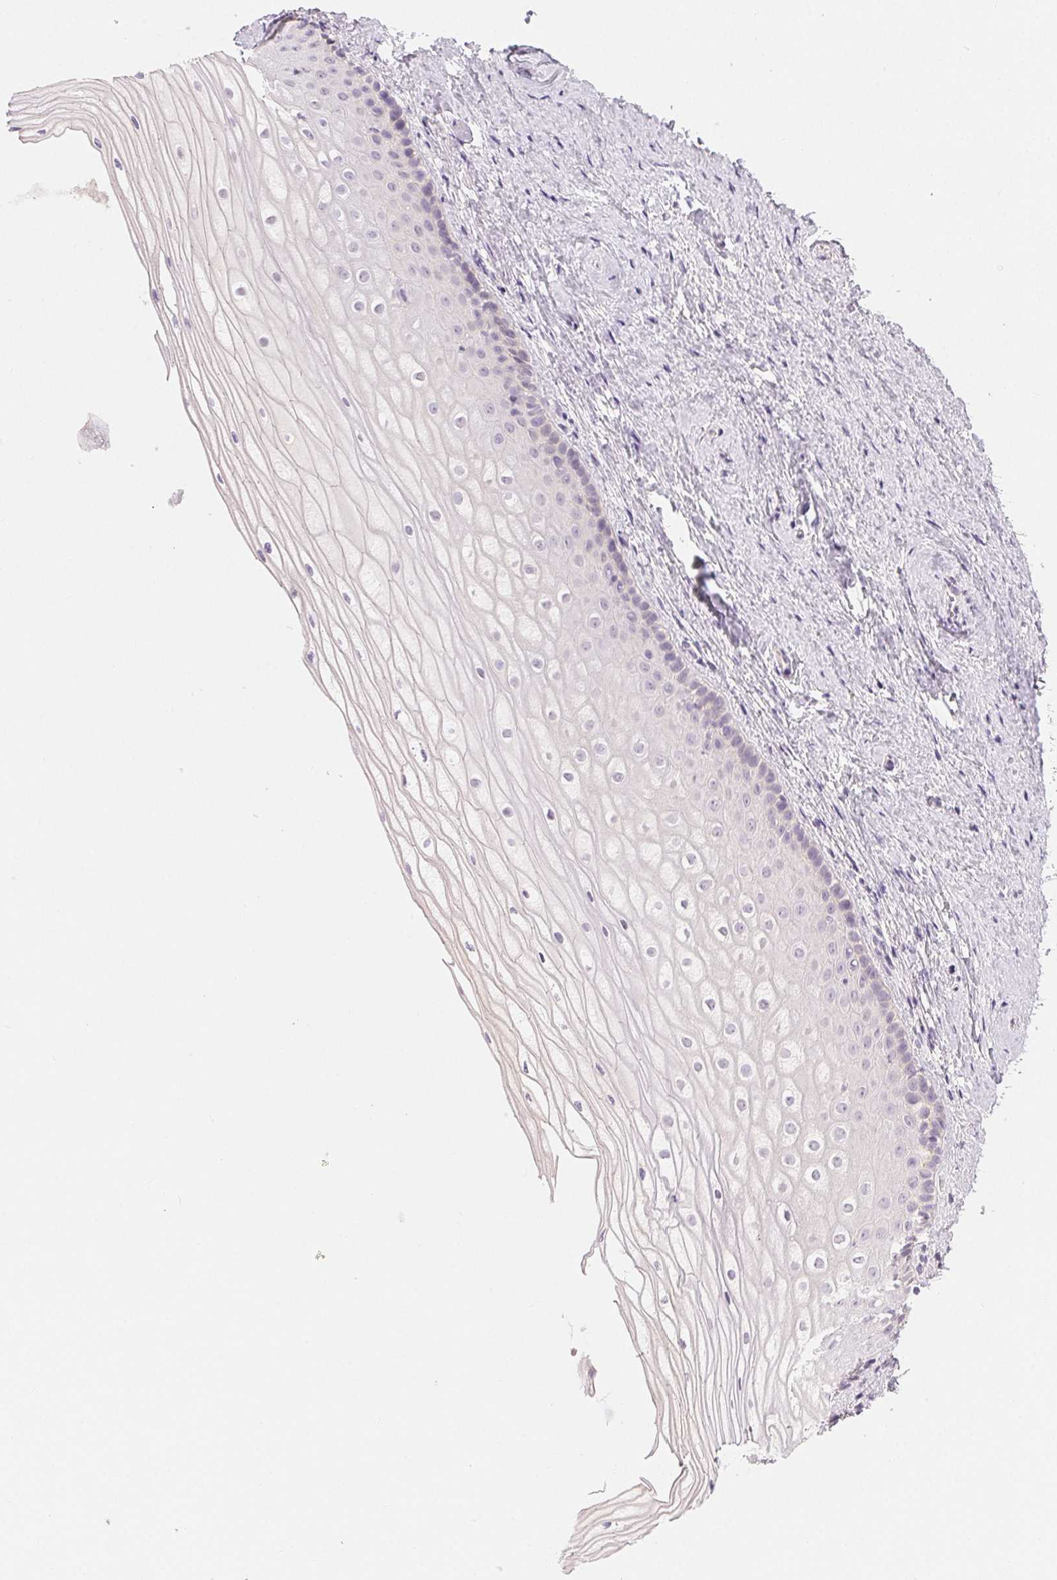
{"staining": {"intensity": "negative", "quantity": "none", "location": "none"}, "tissue": "vagina", "cell_type": "Squamous epithelial cells", "image_type": "normal", "snomed": [{"axis": "morphology", "description": "Normal tissue, NOS"}, {"axis": "topography", "description": "Vagina"}], "caption": "IHC micrograph of normal human vagina stained for a protein (brown), which shows no expression in squamous epithelial cells.", "gene": "SFTPD", "patient": {"sex": "female", "age": 52}}